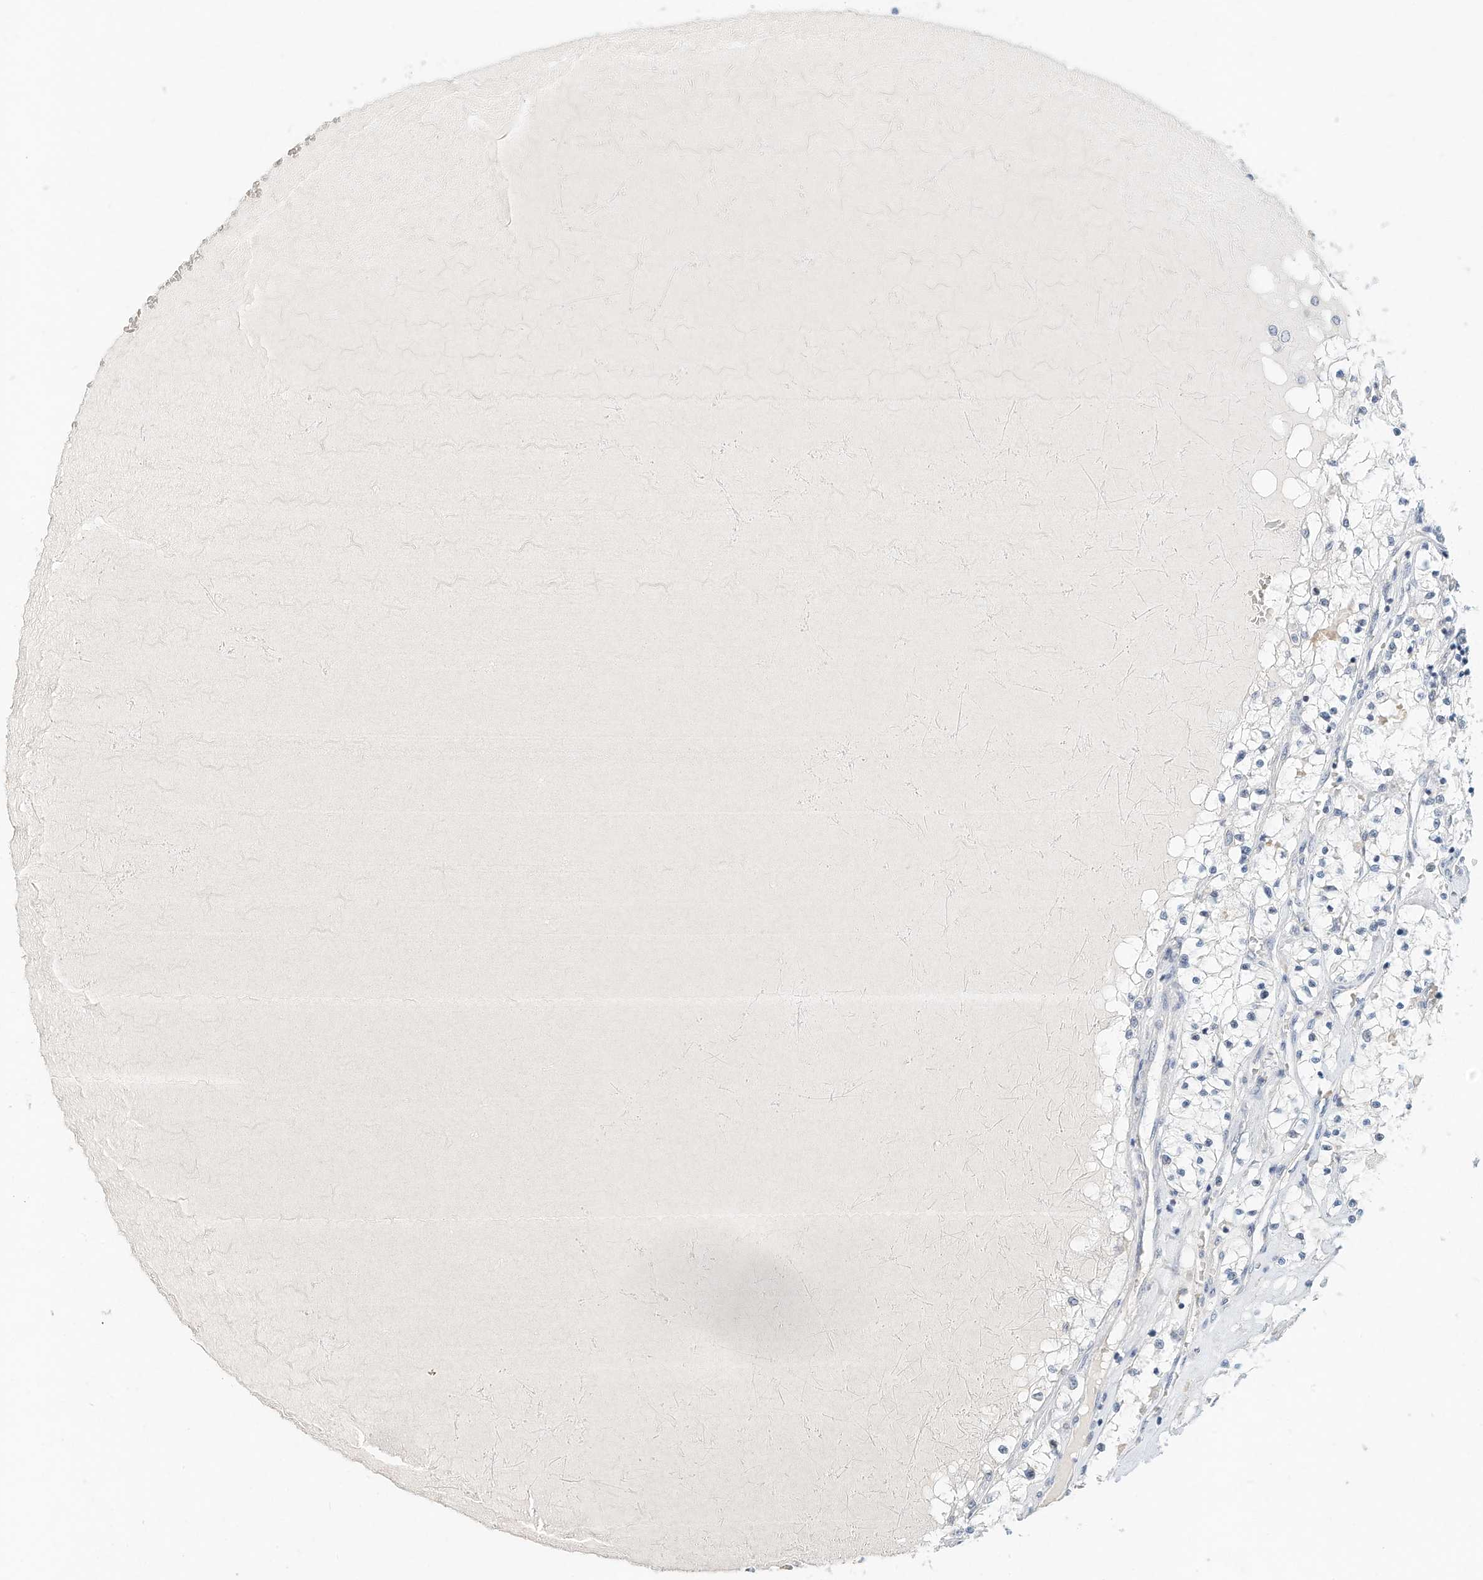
{"staining": {"intensity": "negative", "quantity": "none", "location": "none"}, "tissue": "renal cancer", "cell_type": "Tumor cells", "image_type": "cancer", "snomed": [{"axis": "morphology", "description": "Normal tissue, NOS"}, {"axis": "morphology", "description": "Adenocarcinoma, NOS"}, {"axis": "topography", "description": "Kidney"}], "caption": "Human adenocarcinoma (renal) stained for a protein using IHC exhibits no positivity in tumor cells.", "gene": "MICAL1", "patient": {"sex": "male", "age": 68}}